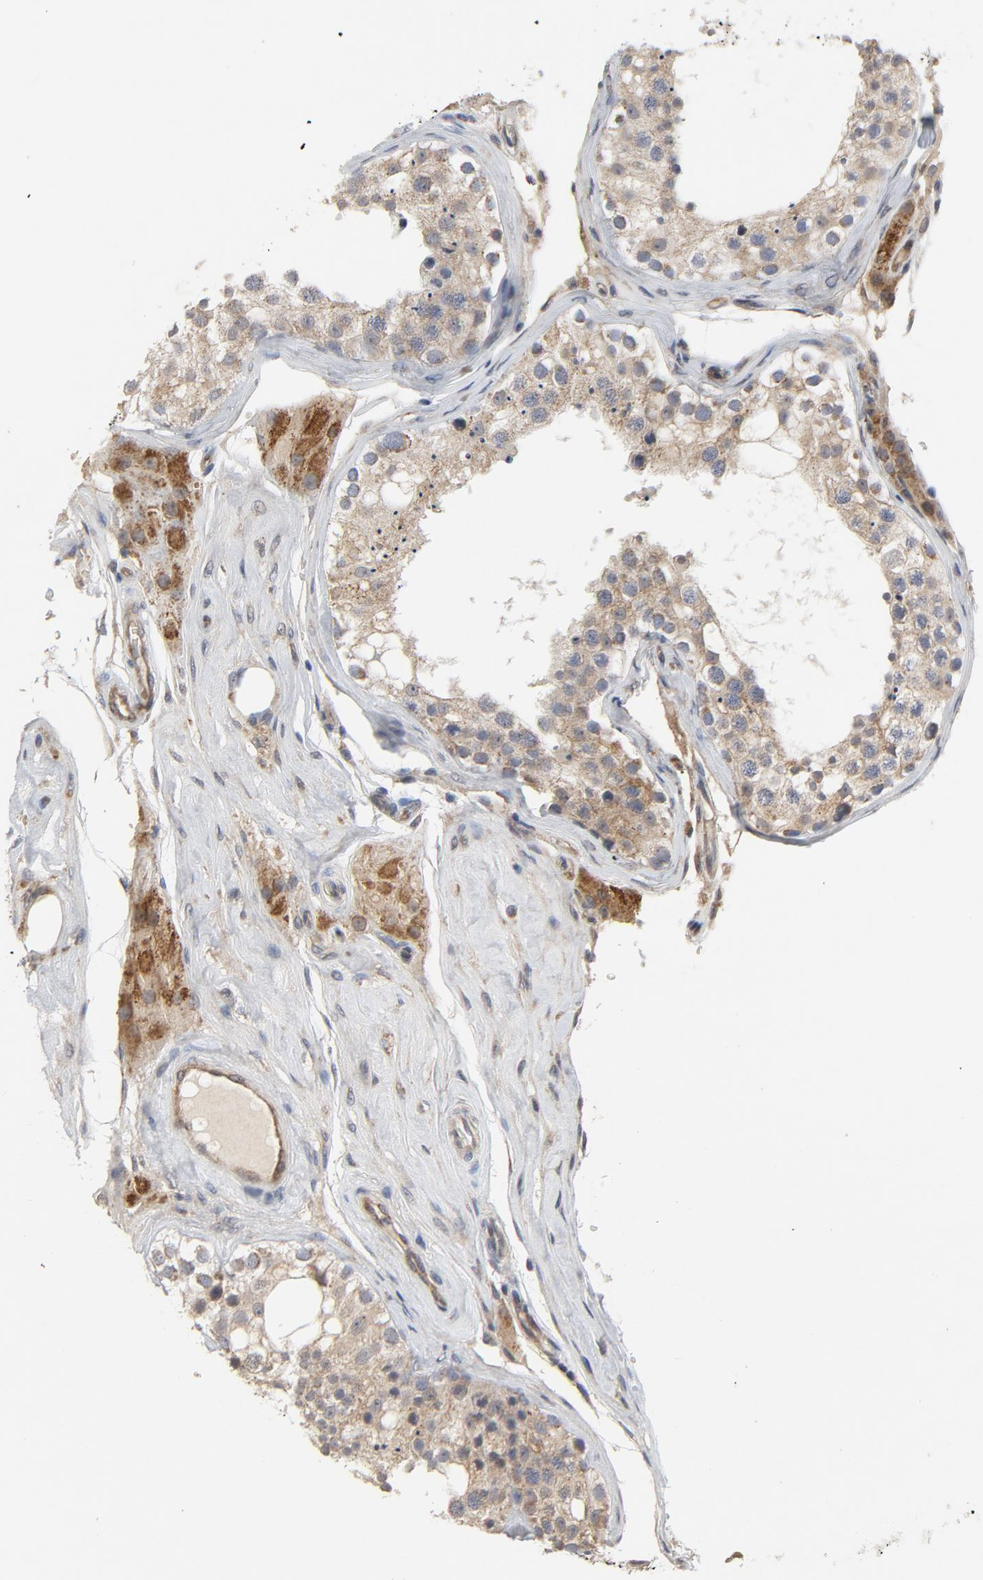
{"staining": {"intensity": "weak", "quantity": ">75%", "location": "cytoplasmic/membranous"}, "tissue": "testis", "cell_type": "Cells in seminiferous ducts", "image_type": "normal", "snomed": [{"axis": "morphology", "description": "Normal tissue, NOS"}, {"axis": "topography", "description": "Testis"}], "caption": "This micrograph reveals IHC staining of normal human testis, with low weak cytoplasmic/membranous staining in approximately >75% of cells in seminiferous ducts.", "gene": "C14orf119", "patient": {"sex": "male", "age": 68}}